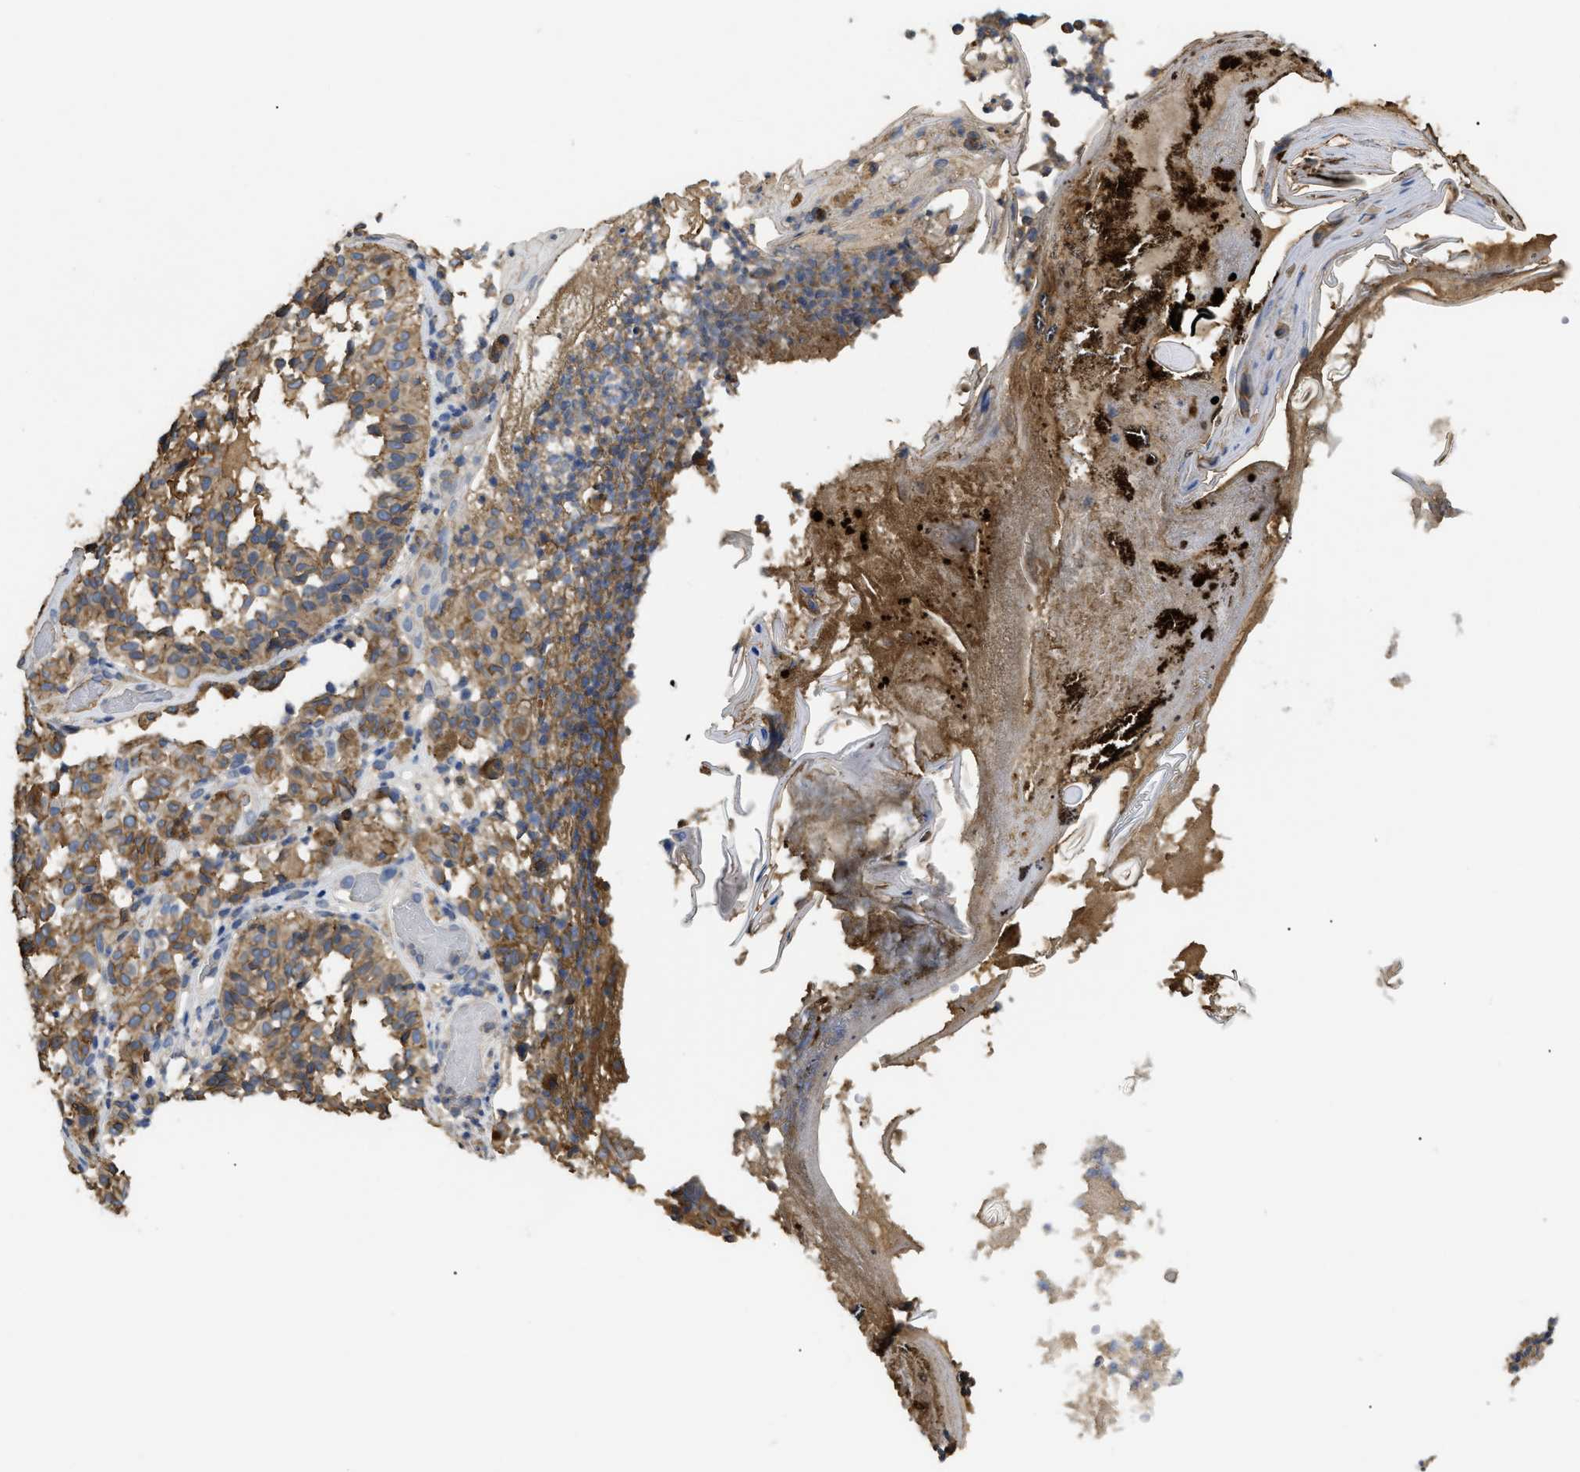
{"staining": {"intensity": "moderate", "quantity": ">75%", "location": "cytoplasmic/membranous"}, "tissue": "melanoma", "cell_type": "Tumor cells", "image_type": "cancer", "snomed": [{"axis": "morphology", "description": "Malignant melanoma, NOS"}, {"axis": "topography", "description": "Skin"}], "caption": "Malignant melanoma was stained to show a protein in brown. There is medium levels of moderate cytoplasmic/membranous staining in approximately >75% of tumor cells.", "gene": "ANXA4", "patient": {"sex": "female", "age": 46}}